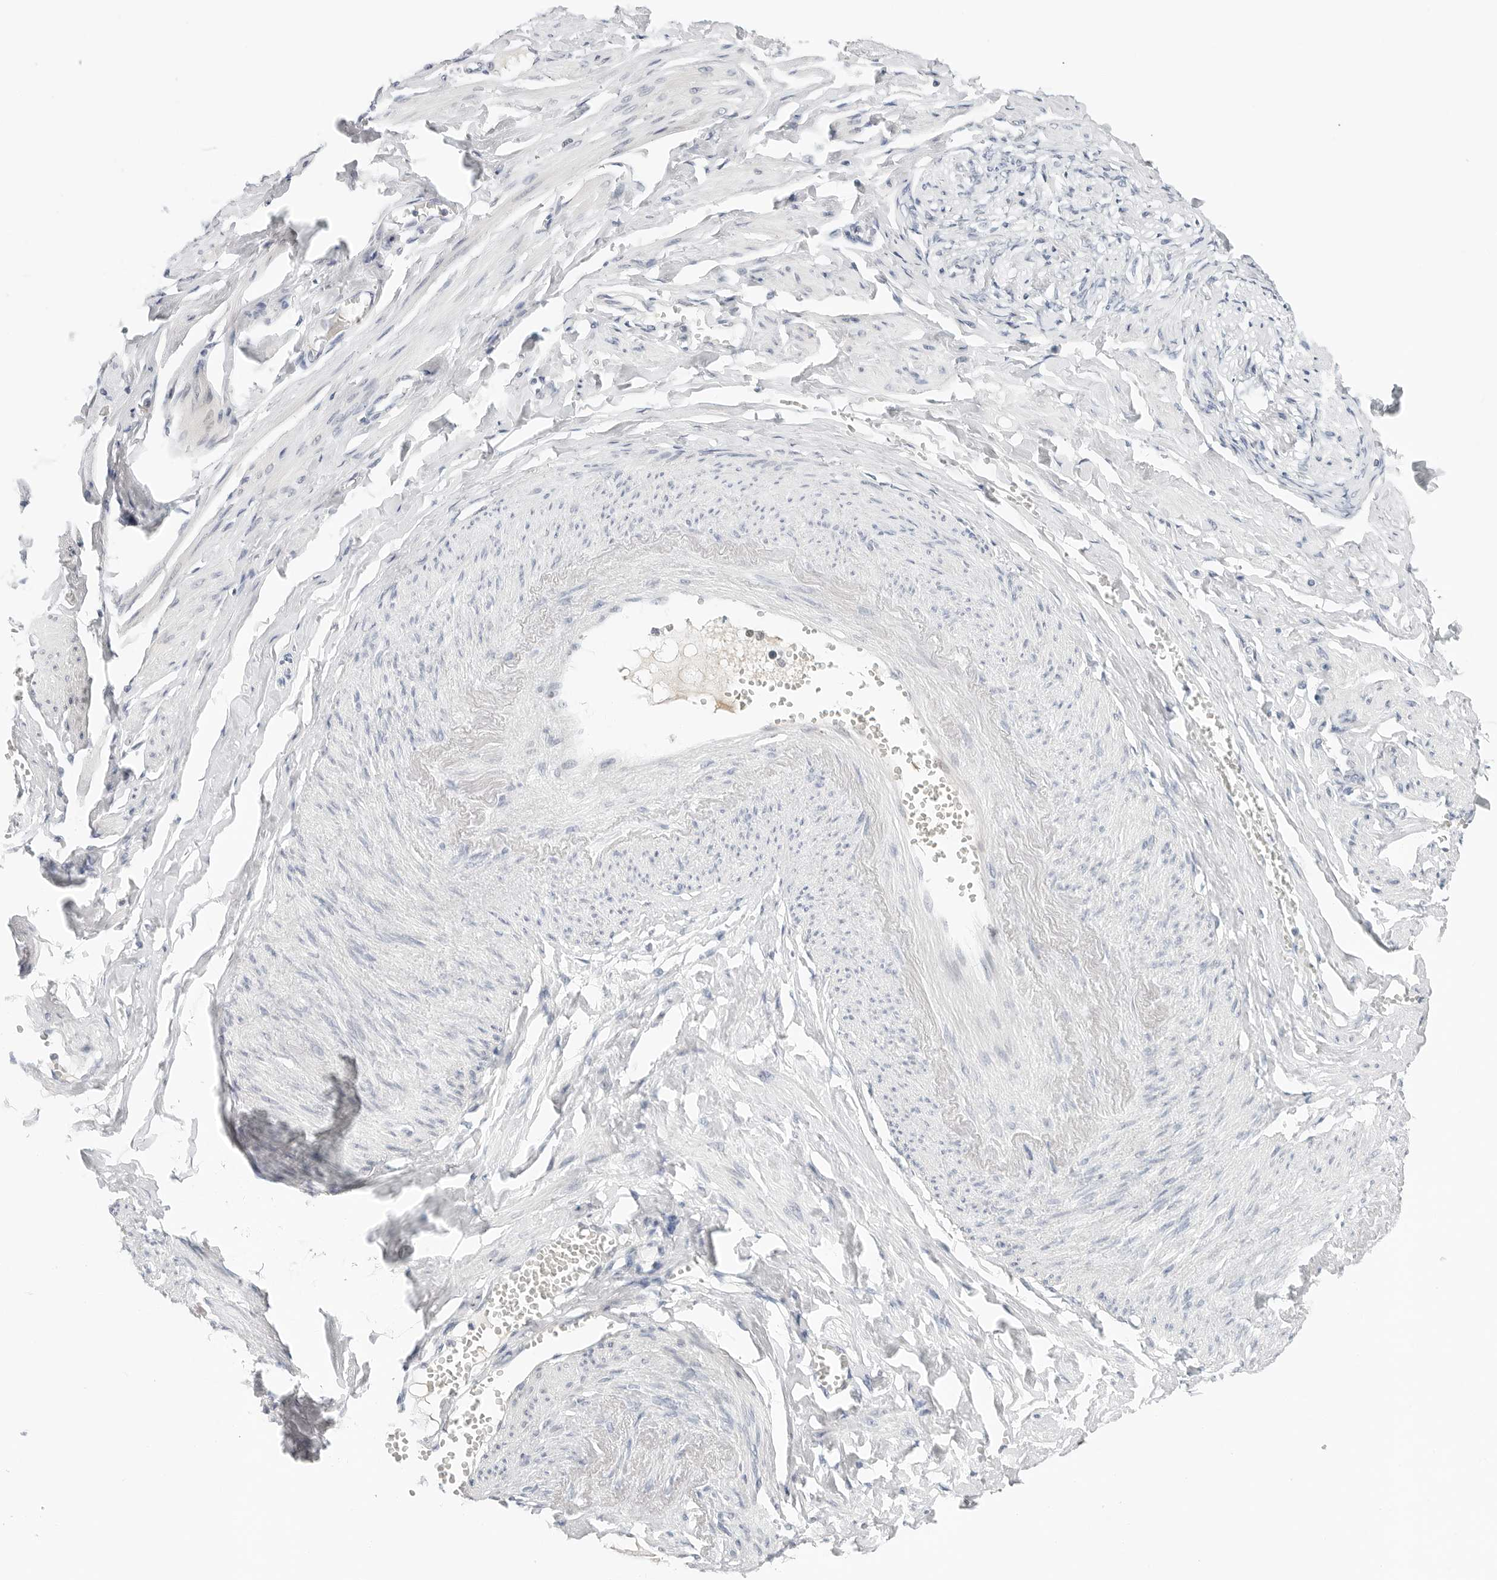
{"staining": {"intensity": "negative", "quantity": "none", "location": "none"}, "tissue": "adipose tissue", "cell_type": "Adipocytes", "image_type": "normal", "snomed": [{"axis": "morphology", "description": "Normal tissue, NOS"}, {"axis": "topography", "description": "Vascular tissue"}, {"axis": "topography", "description": "Fallopian tube"}, {"axis": "topography", "description": "Ovary"}], "caption": "Immunohistochemistry micrograph of normal adipose tissue stained for a protein (brown), which exhibits no staining in adipocytes.", "gene": "TSEN2", "patient": {"sex": "female", "age": 67}}